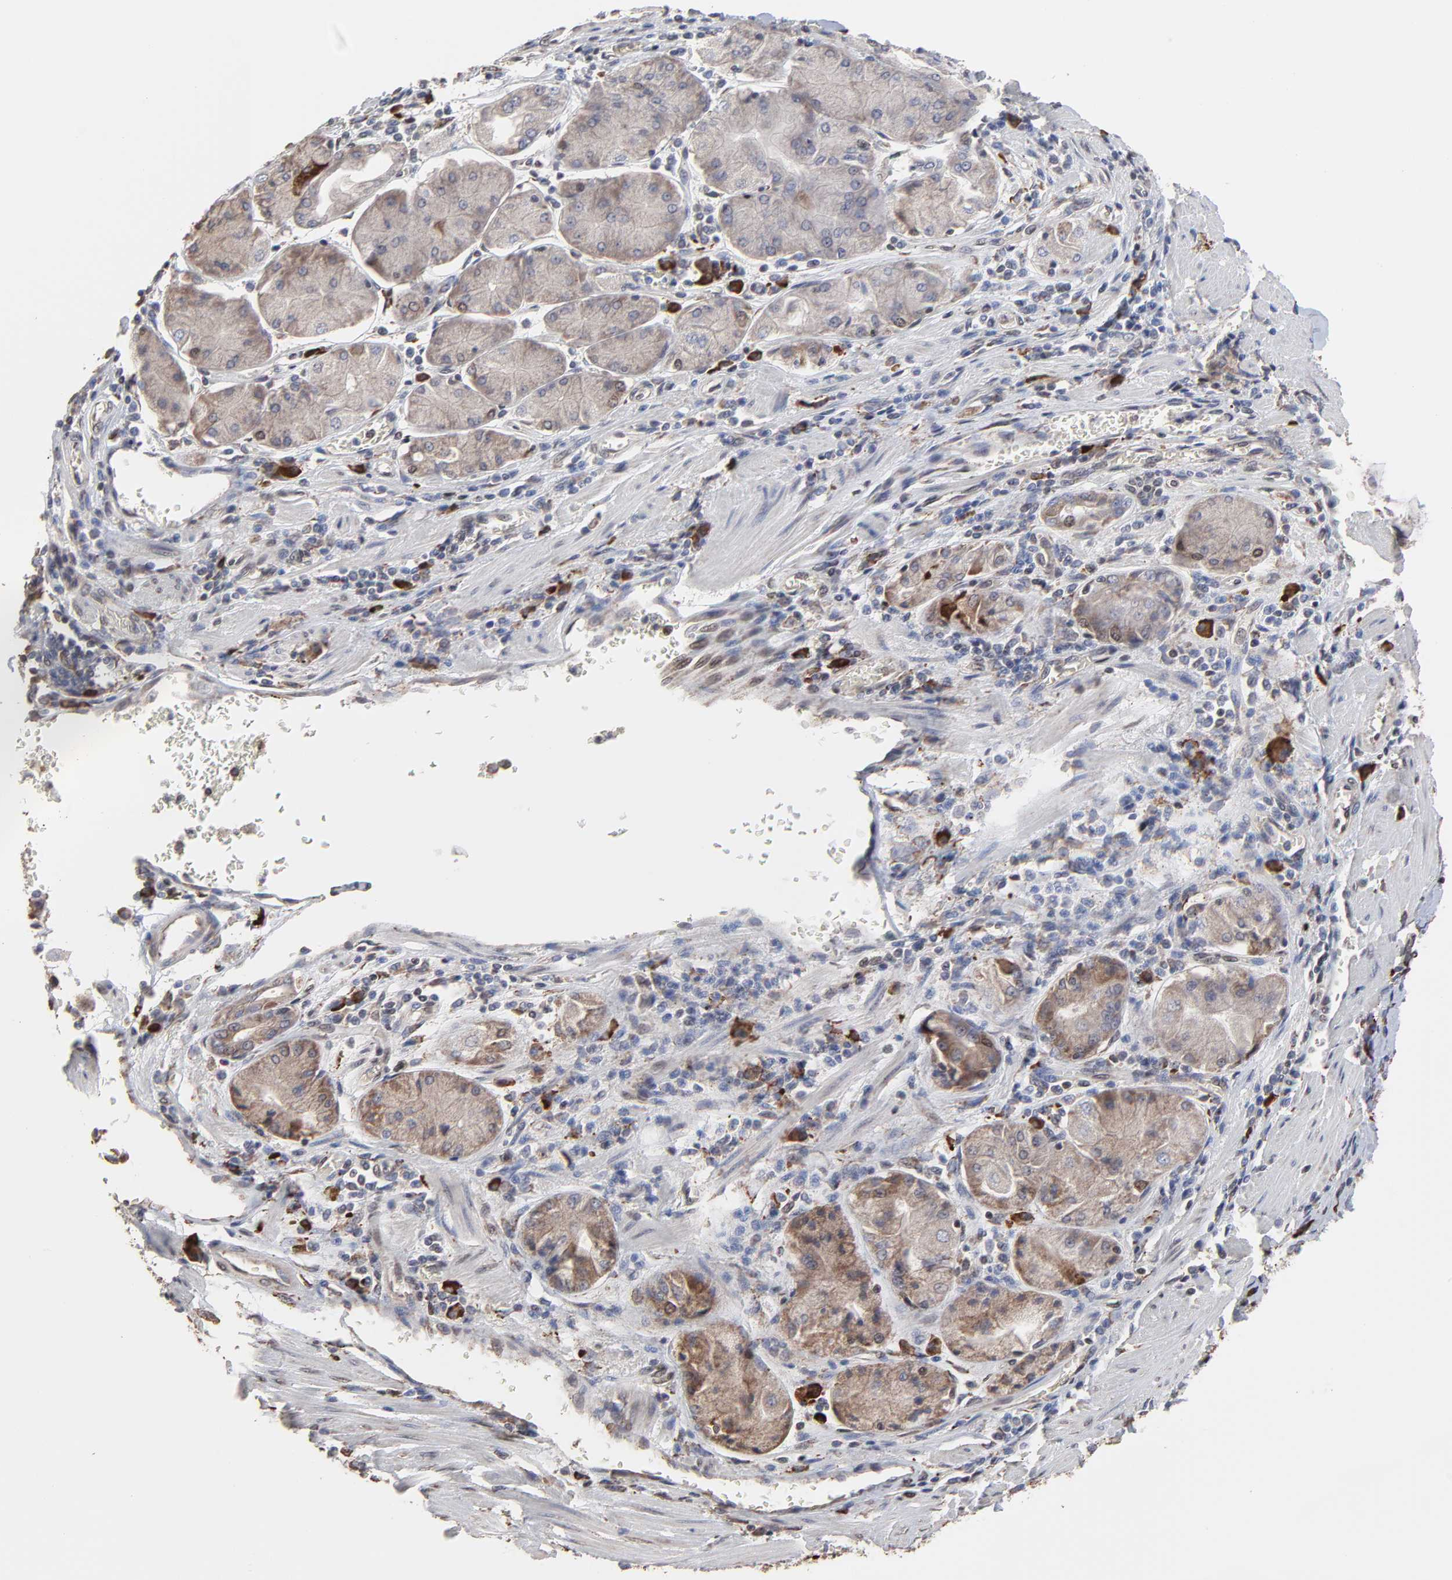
{"staining": {"intensity": "moderate", "quantity": ">75%", "location": "cytoplasmic/membranous"}, "tissue": "stomach cancer", "cell_type": "Tumor cells", "image_type": "cancer", "snomed": [{"axis": "morphology", "description": "Normal tissue, NOS"}, {"axis": "morphology", "description": "Adenocarcinoma, NOS"}, {"axis": "topography", "description": "Stomach, upper"}, {"axis": "topography", "description": "Stomach"}], "caption": "An IHC histopathology image of neoplastic tissue is shown. Protein staining in brown highlights moderate cytoplasmic/membranous positivity in adenocarcinoma (stomach) within tumor cells.", "gene": "CHM", "patient": {"sex": "male", "age": 59}}